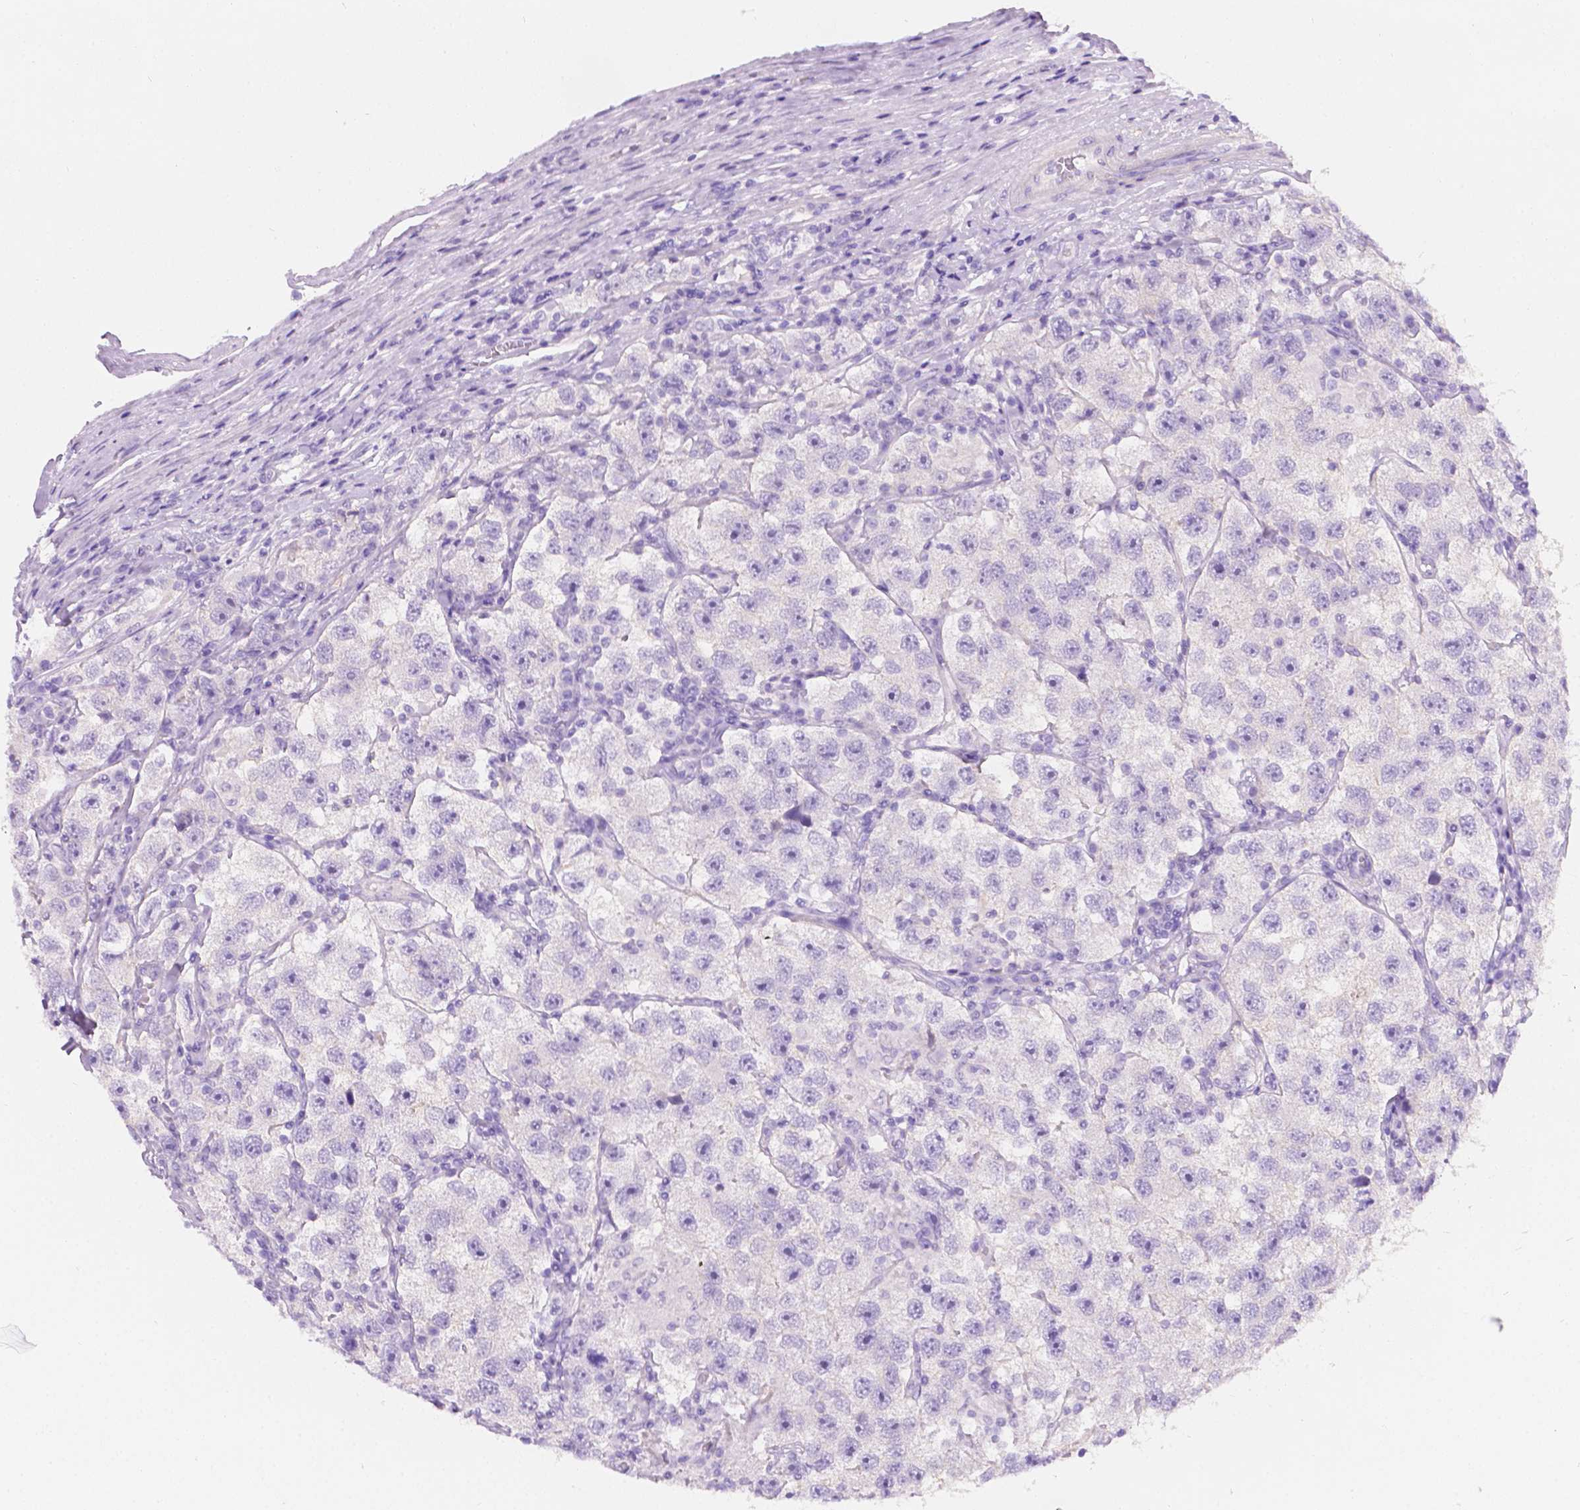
{"staining": {"intensity": "negative", "quantity": "none", "location": "none"}, "tissue": "testis cancer", "cell_type": "Tumor cells", "image_type": "cancer", "snomed": [{"axis": "morphology", "description": "Seminoma, NOS"}, {"axis": "topography", "description": "Testis"}], "caption": "This is an IHC micrograph of testis seminoma. There is no staining in tumor cells.", "gene": "GNAO1", "patient": {"sex": "male", "age": 26}}